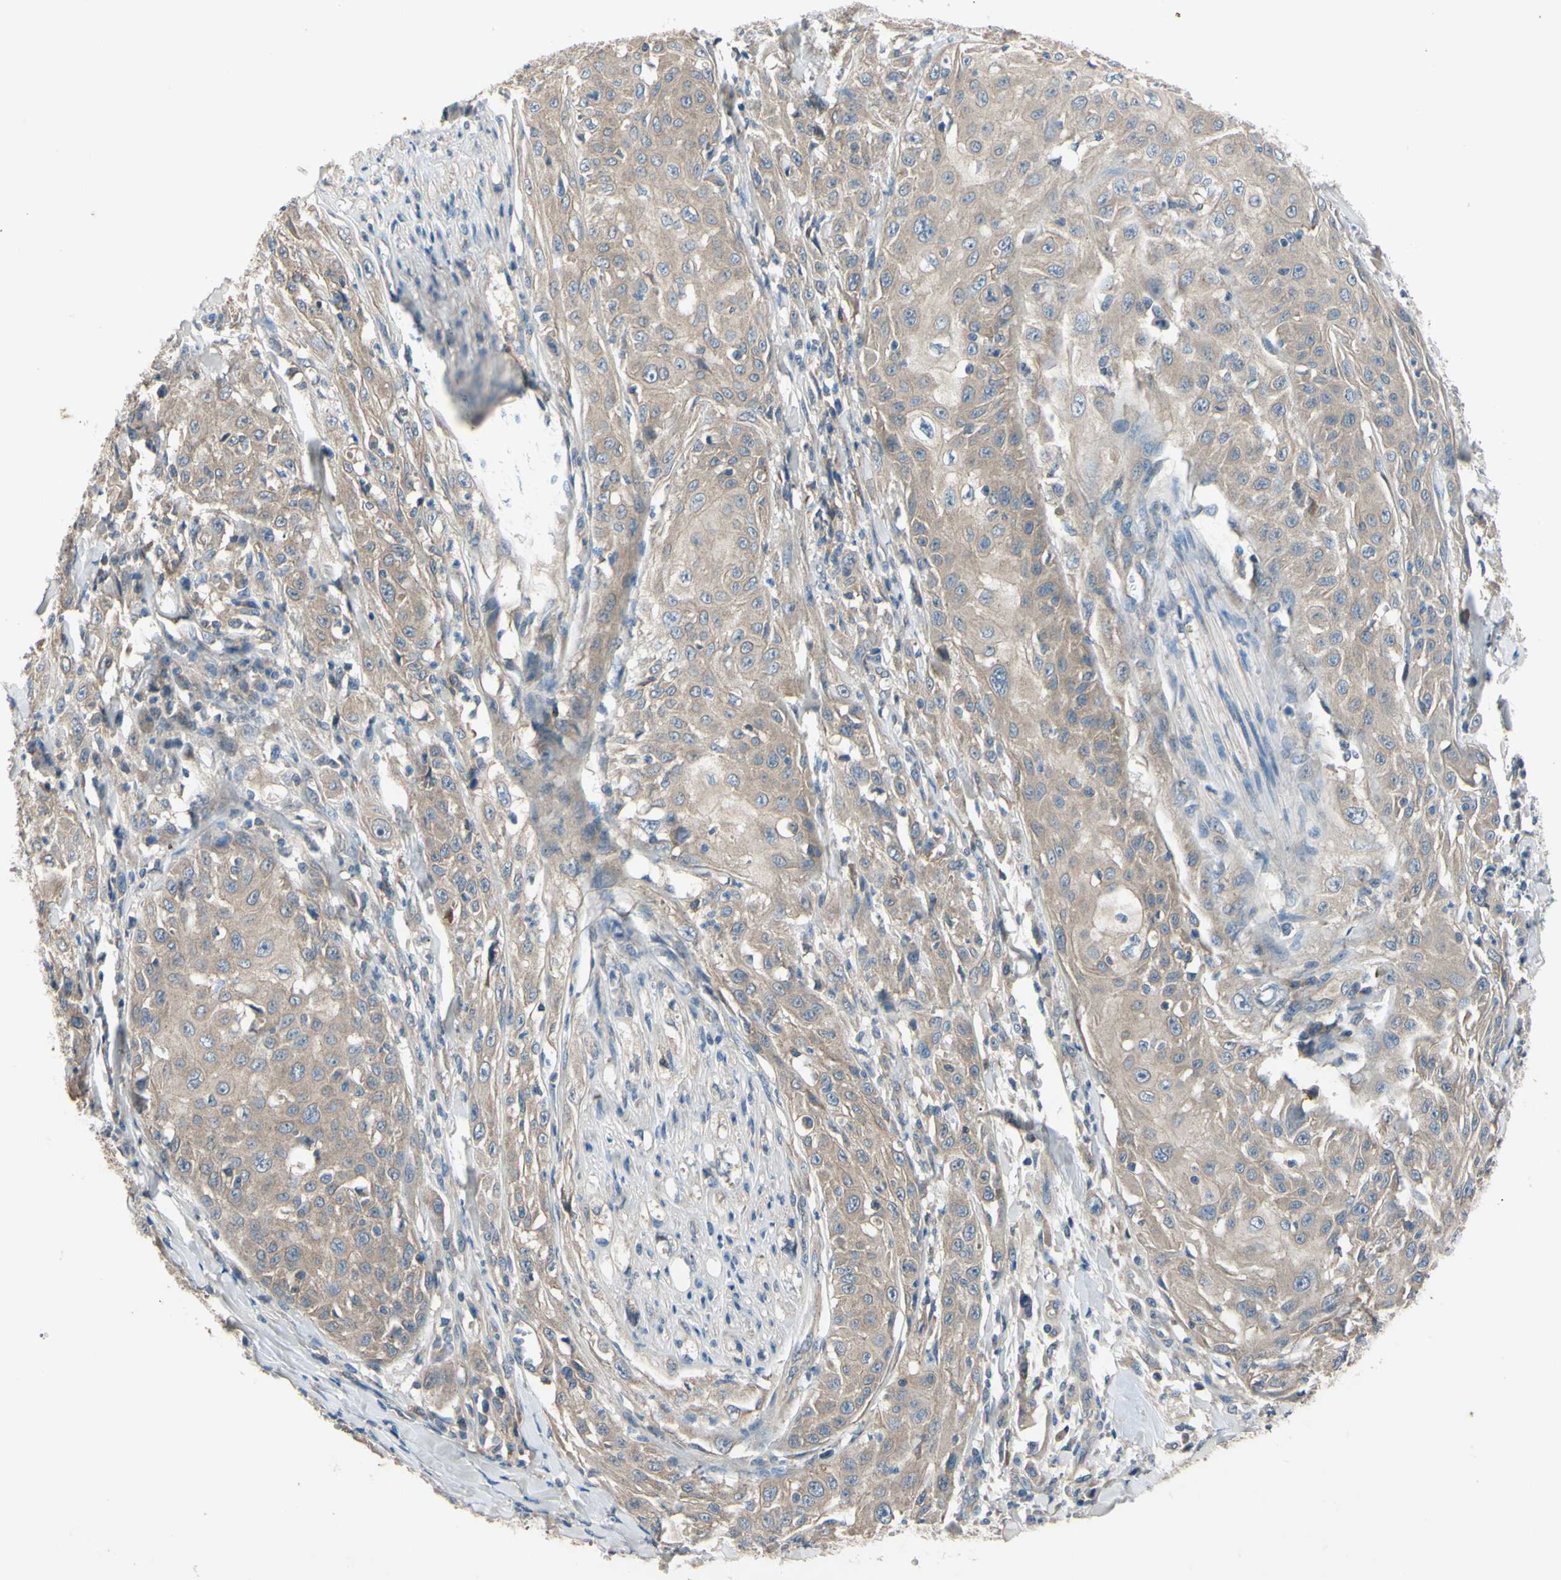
{"staining": {"intensity": "moderate", "quantity": ">75%", "location": "cytoplasmic/membranous"}, "tissue": "skin cancer", "cell_type": "Tumor cells", "image_type": "cancer", "snomed": [{"axis": "morphology", "description": "Squamous cell carcinoma, NOS"}, {"axis": "morphology", "description": "Squamous cell carcinoma, metastatic, NOS"}, {"axis": "topography", "description": "Skin"}, {"axis": "topography", "description": "Lymph node"}], "caption": "Brown immunohistochemical staining in human metastatic squamous cell carcinoma (skin) shows moderate cytoplasmic/membranous positivity in about >75% of tumor cells.", "gene": "HILPDA", "patient": {"sex": "male", "age": 75}}